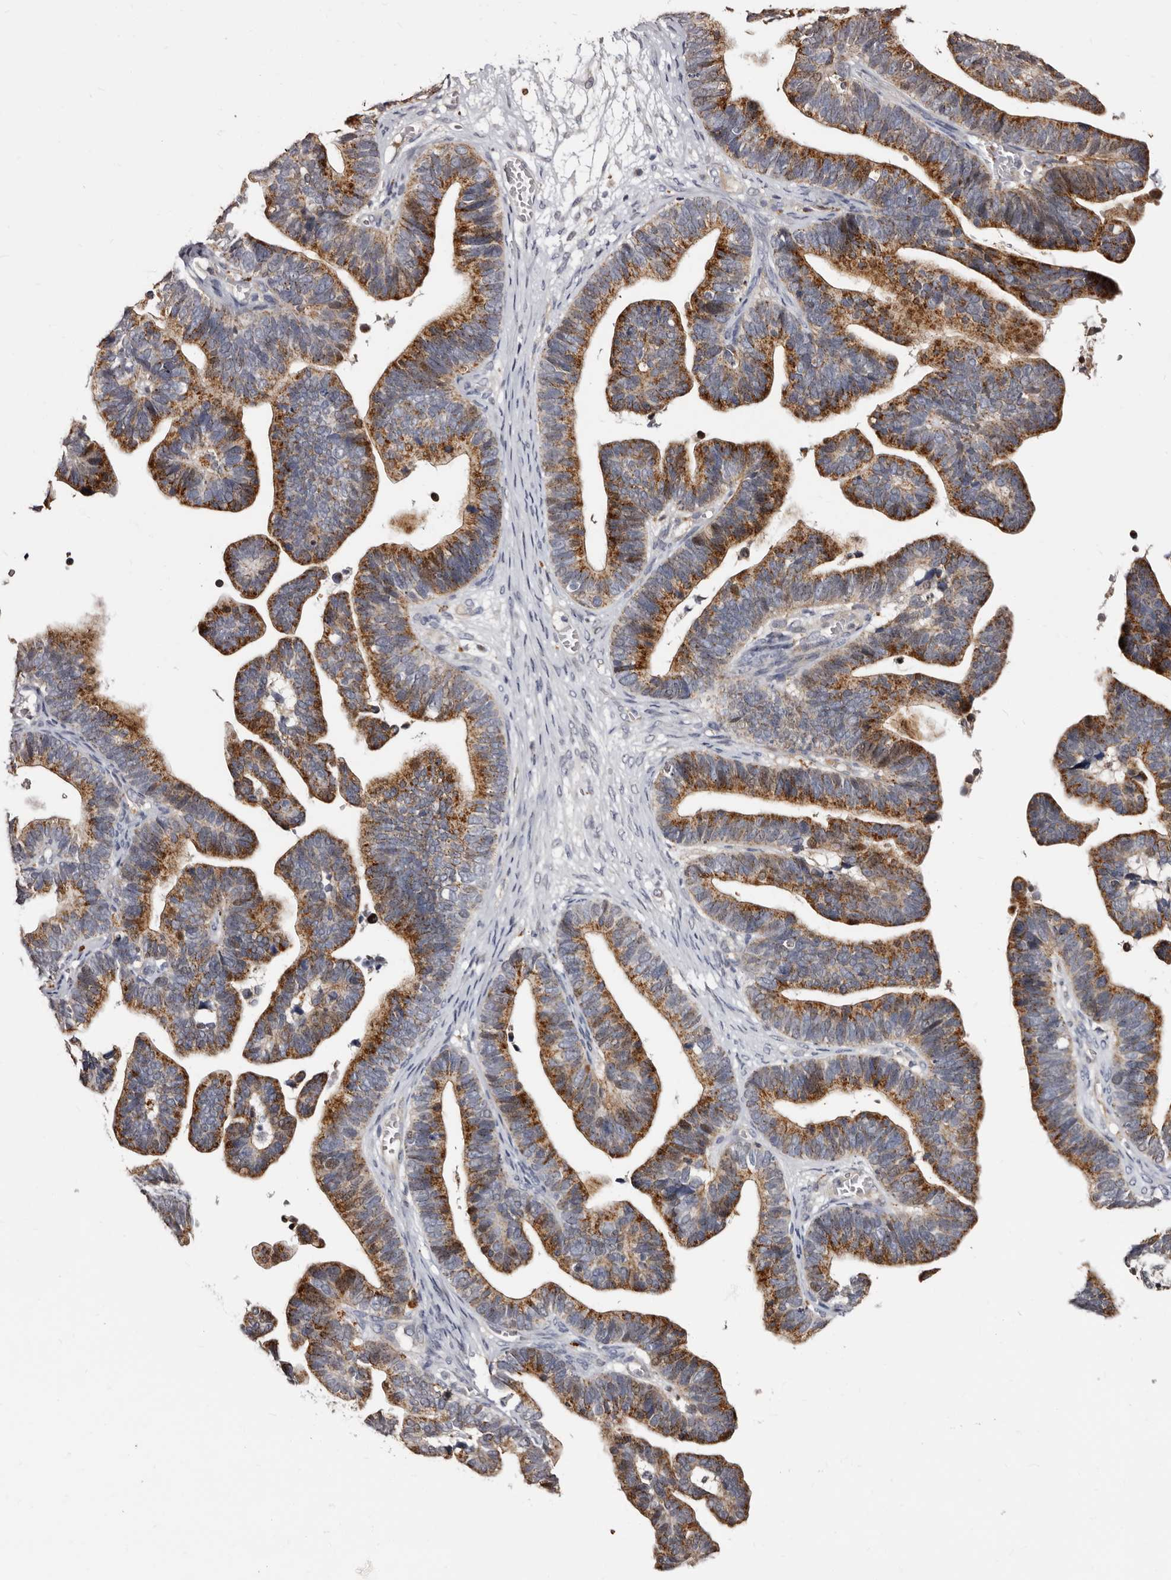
{"staining": {"intensity": "strong", "quantity": ">75%", "location": "cytoplasmic/membranous"}, "tissue": "ovarian cancer", "cell_type": "Tumor cells", "image_type": "cancer", "snomed": [{"axis": "morphology", "description": "Cystadenocarcinoma, serous, NOS"}, {"axis": "topography", "description": "Ovary"}], "caption": "Protein staining of ovarian serous cystadenocarcinoma tissue exhibits strong cytoplasmic/membranous positivity in about >75% of tumor cells.", "gene": "PTAFR", "patient": {"sex": "female", "age": 56}}